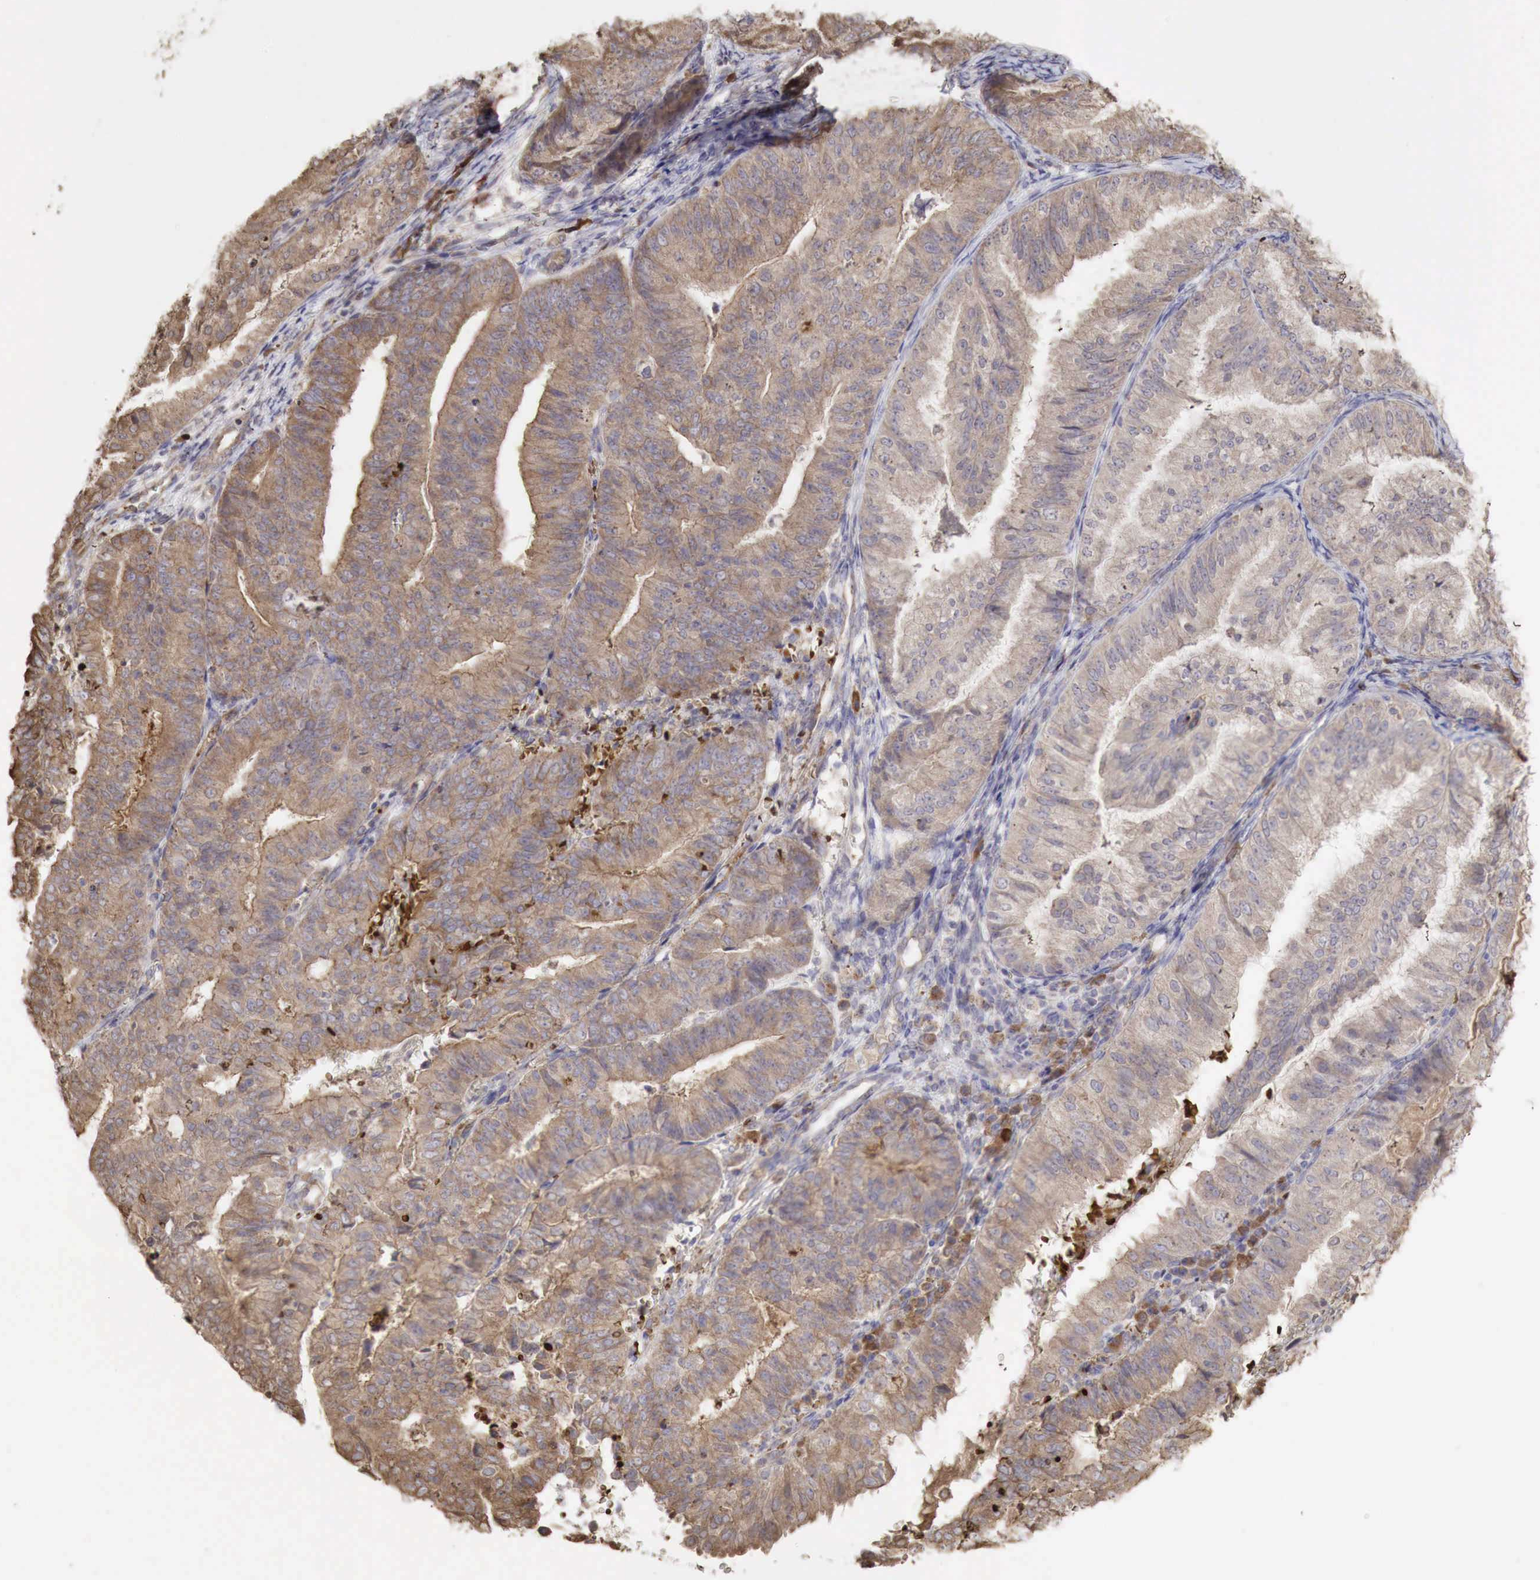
{"staining": {"intensity": "weak", "quantity": ">75%", "location": "cytoplasmic/membranous"}, "tissue": "endometrial cancer", "cell_type": "Tumor cells", "image_type": "cancer", "snomed": [{"axis": "morphology", "description": "Adenocarcinoma, NOS"}, {"axis": "topography", "description": "Endometrium"}], "caption": "Weak cytoplasmic/membranous protein staining is seen in approximately >75% of tumor cells in endometrial cancer (adenocarcinoma).", "gene": "PABPC5", "patient": {"sex": "female", "age": 66}}